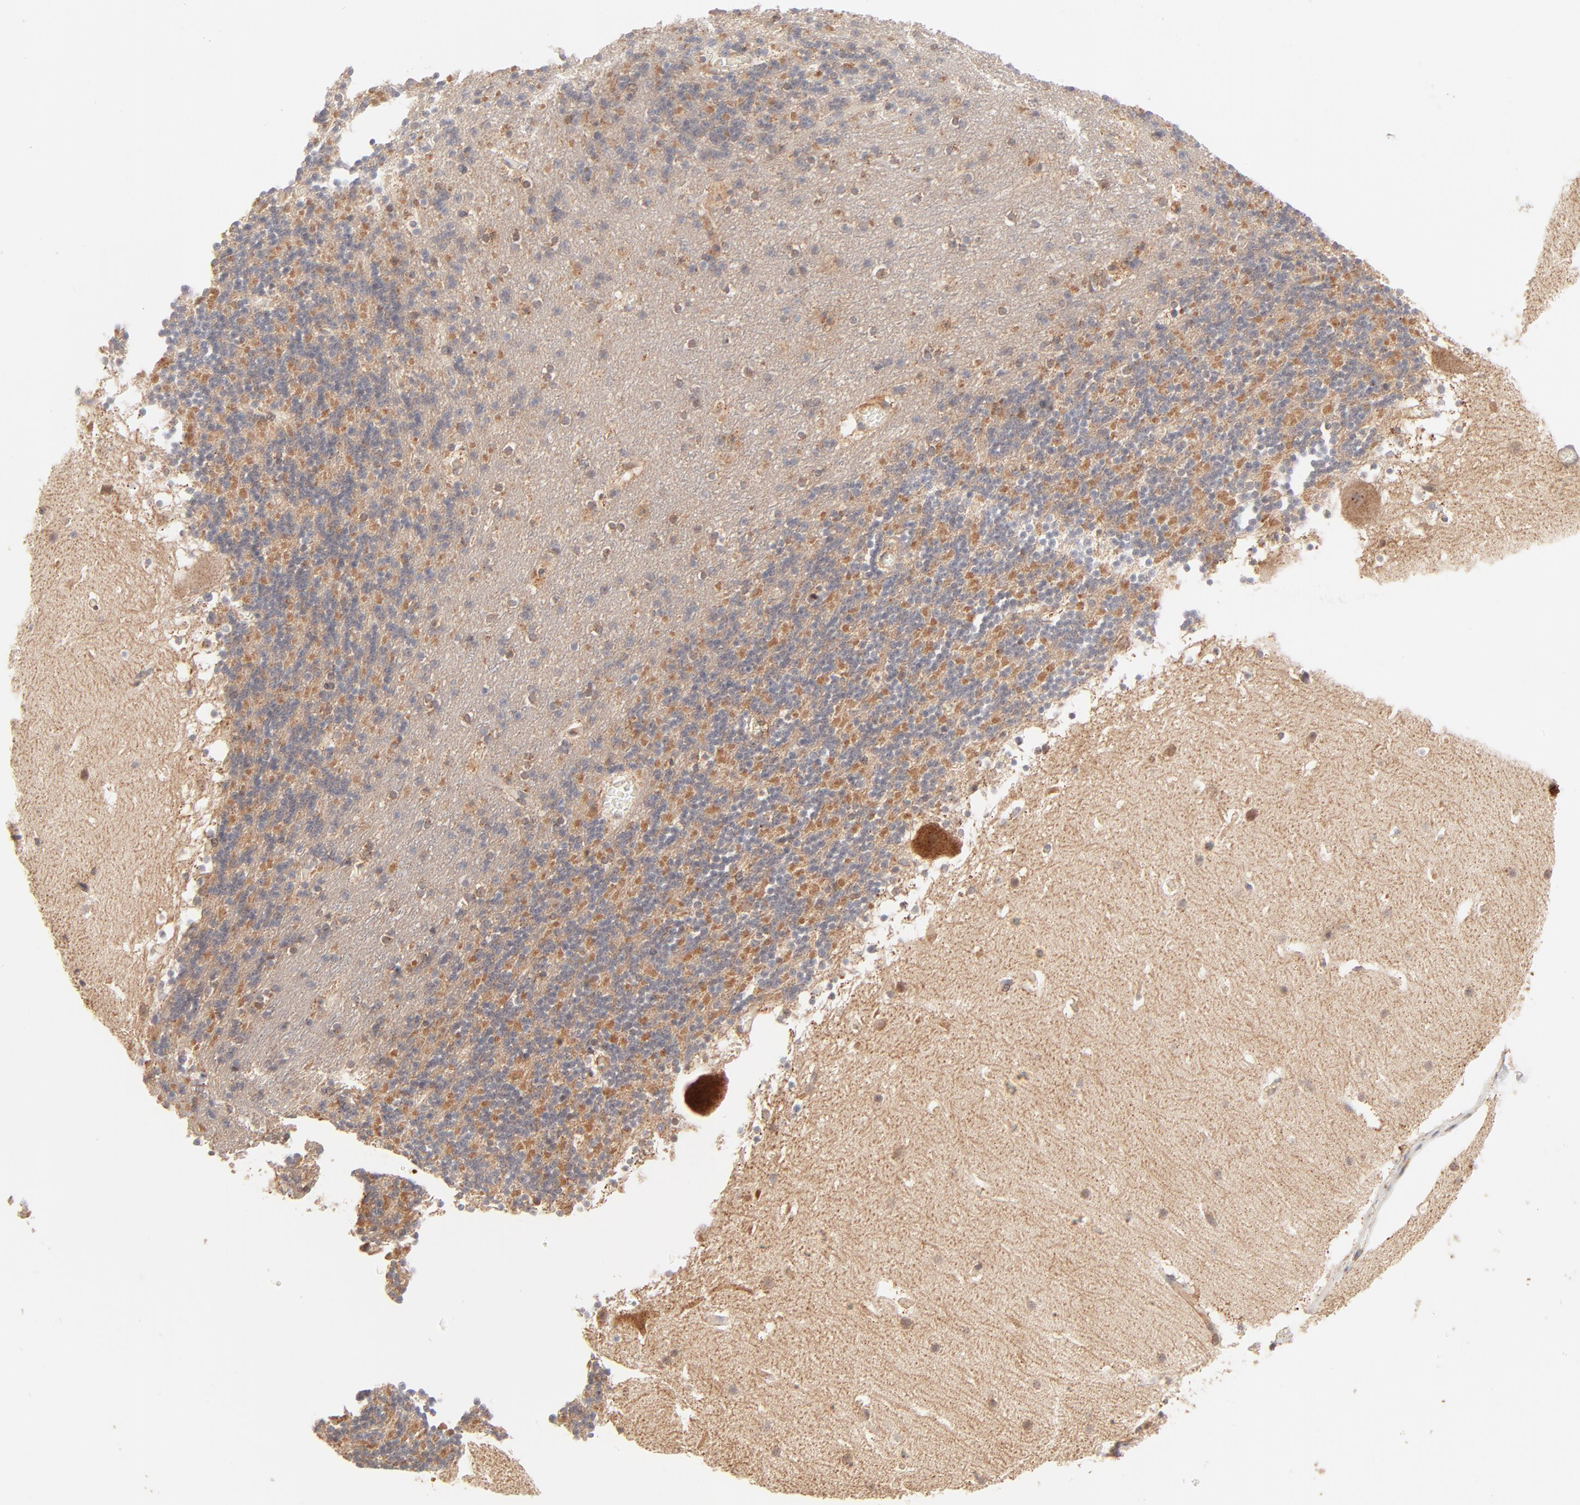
{"staining": {"intensity": "negative", "quantity": "none", "location": "none"}, "tissue": "cerebellum", "cell_type": "Cells in granular layer", "image_type": "normal", "snomed": [{"axis": "morphology", "description": "Normal tissue, NOS"}, {"axis": "topography", "description": "Cerebellum"}], "caption": "Immunohistochemistry (IHC) image of unremarkable cerebellum stained for a protein (brown), which shows no positivity in cells in granular layer.", "gene": "CSPG4", "patient": {"sex": "male", "age": 45}}